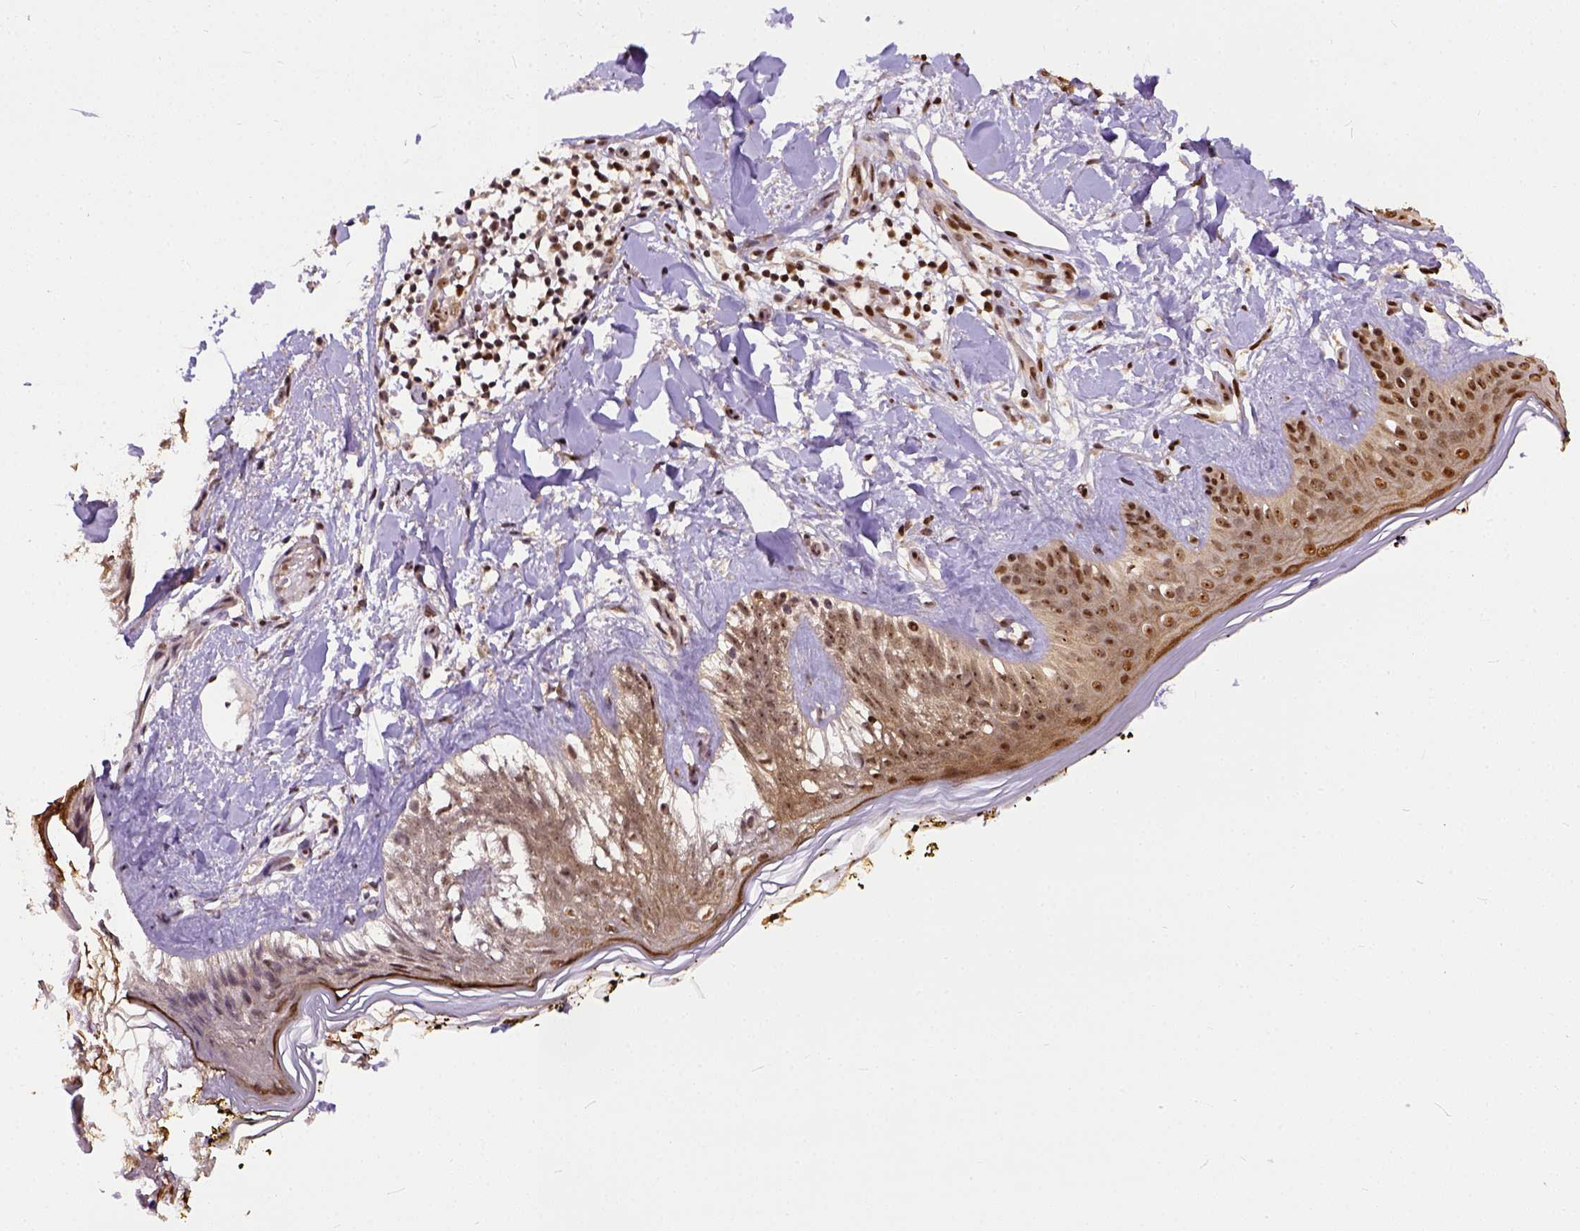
{"staining": {"intensity": "strong", "quantity": ">75%", "location": "nuclear"}, "tissue": "skin", "cell_type": "Fibroblasts", "image_type": "normal", "snomed": [{"axis": "morphology", "description": "Normal tissue, NOS"}, {"axis": "topography", "description": "Skin"}], "caption": "Benign skin exhibits strong nuclear positivity in approximately >75% of fibroblasts (DAB IHC with brightfield microscopy, high magnification)..", "gene": "NACC1", "patient": {"sex": "female", "age": 34}}